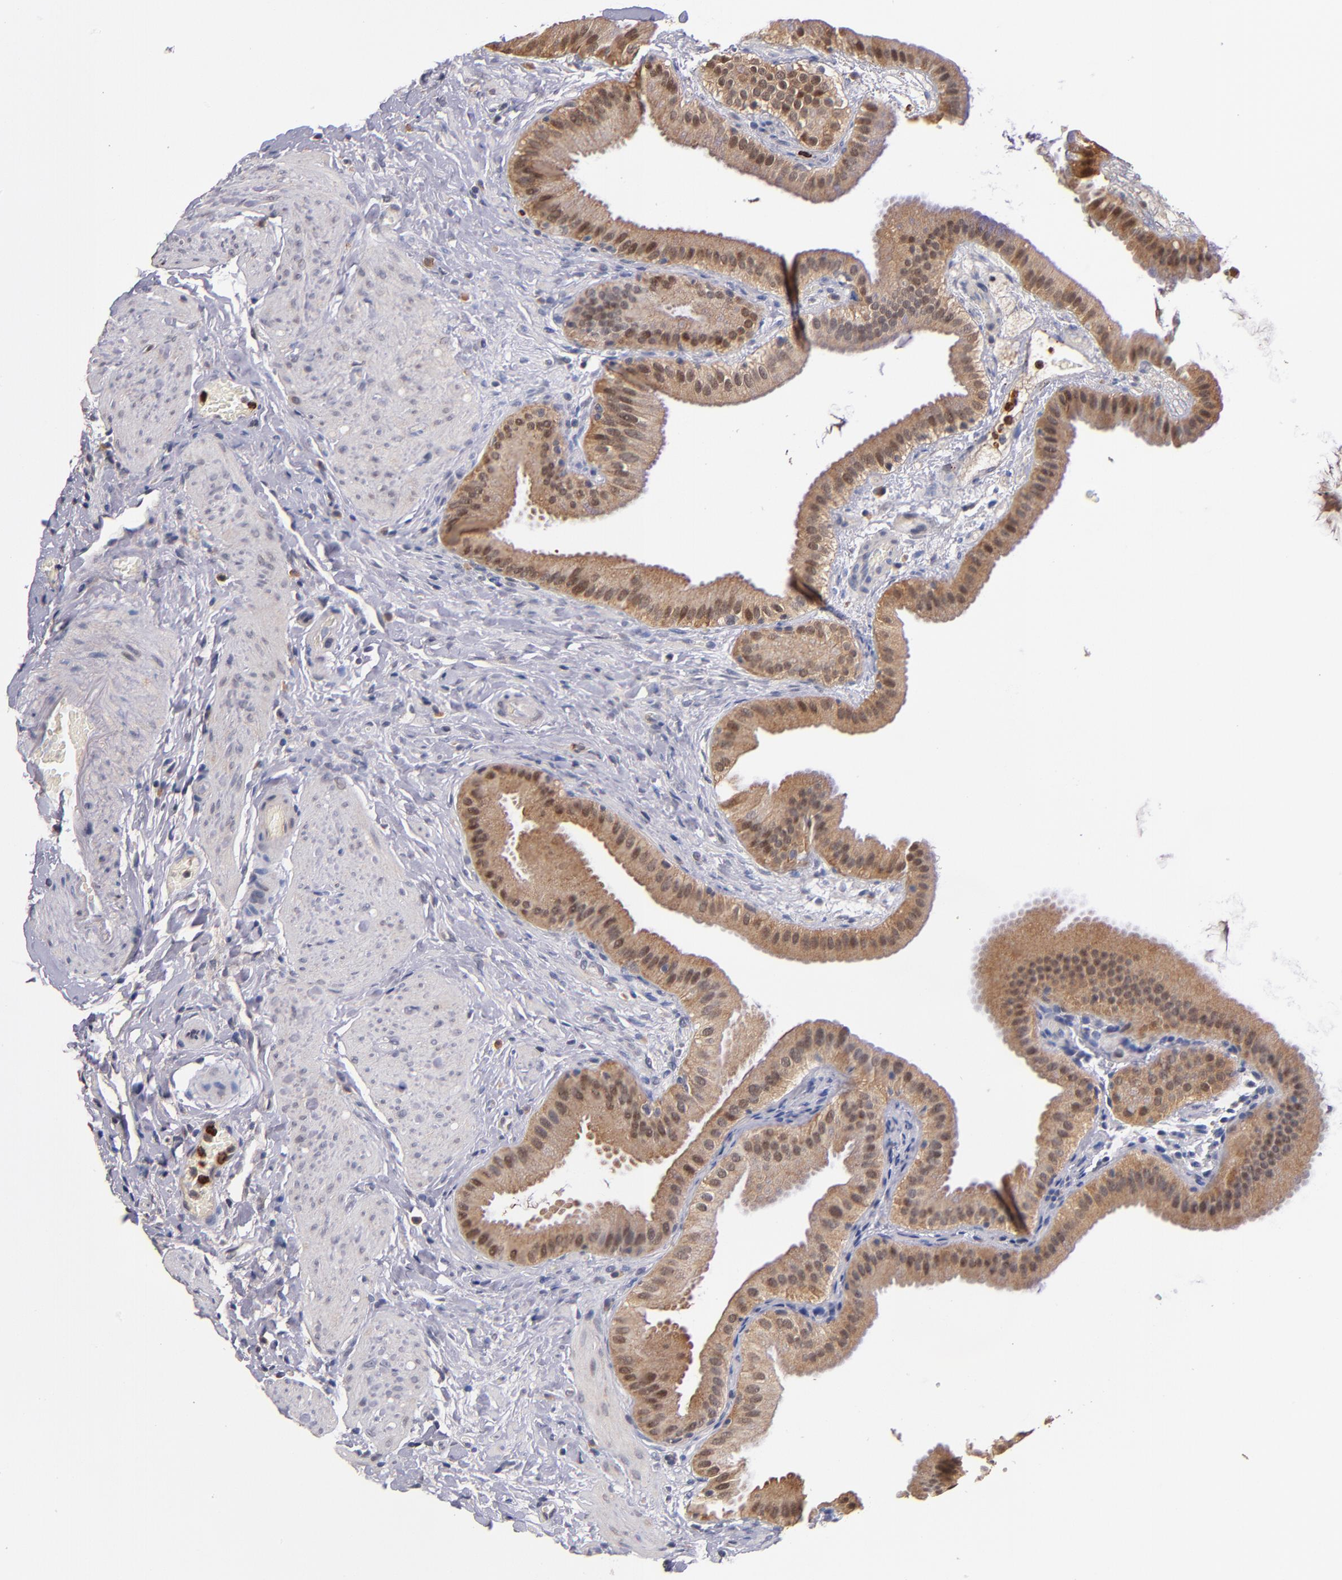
{"staining": {"intensity": "moderate", "quantity": ">75%", "location": "cytoplasmic/membranous"}, "tissue": "gallbladder", "cell_type": "Glandular cells", "image_type": "normal", "snomed": [{"axis": "morphology", "description": "Normal tissue, NOS"}, {"axis": "topography", "description": "Gallbladder"}], "caption": "Immunohistochemistry of unremarkable gallbladder demonstrates medium levels of moderate cytoplasmic/membranous expression in about >75% of glandular cells.", "gene": "TTLL12", "patient": {"sex": "female", "age": 63}}